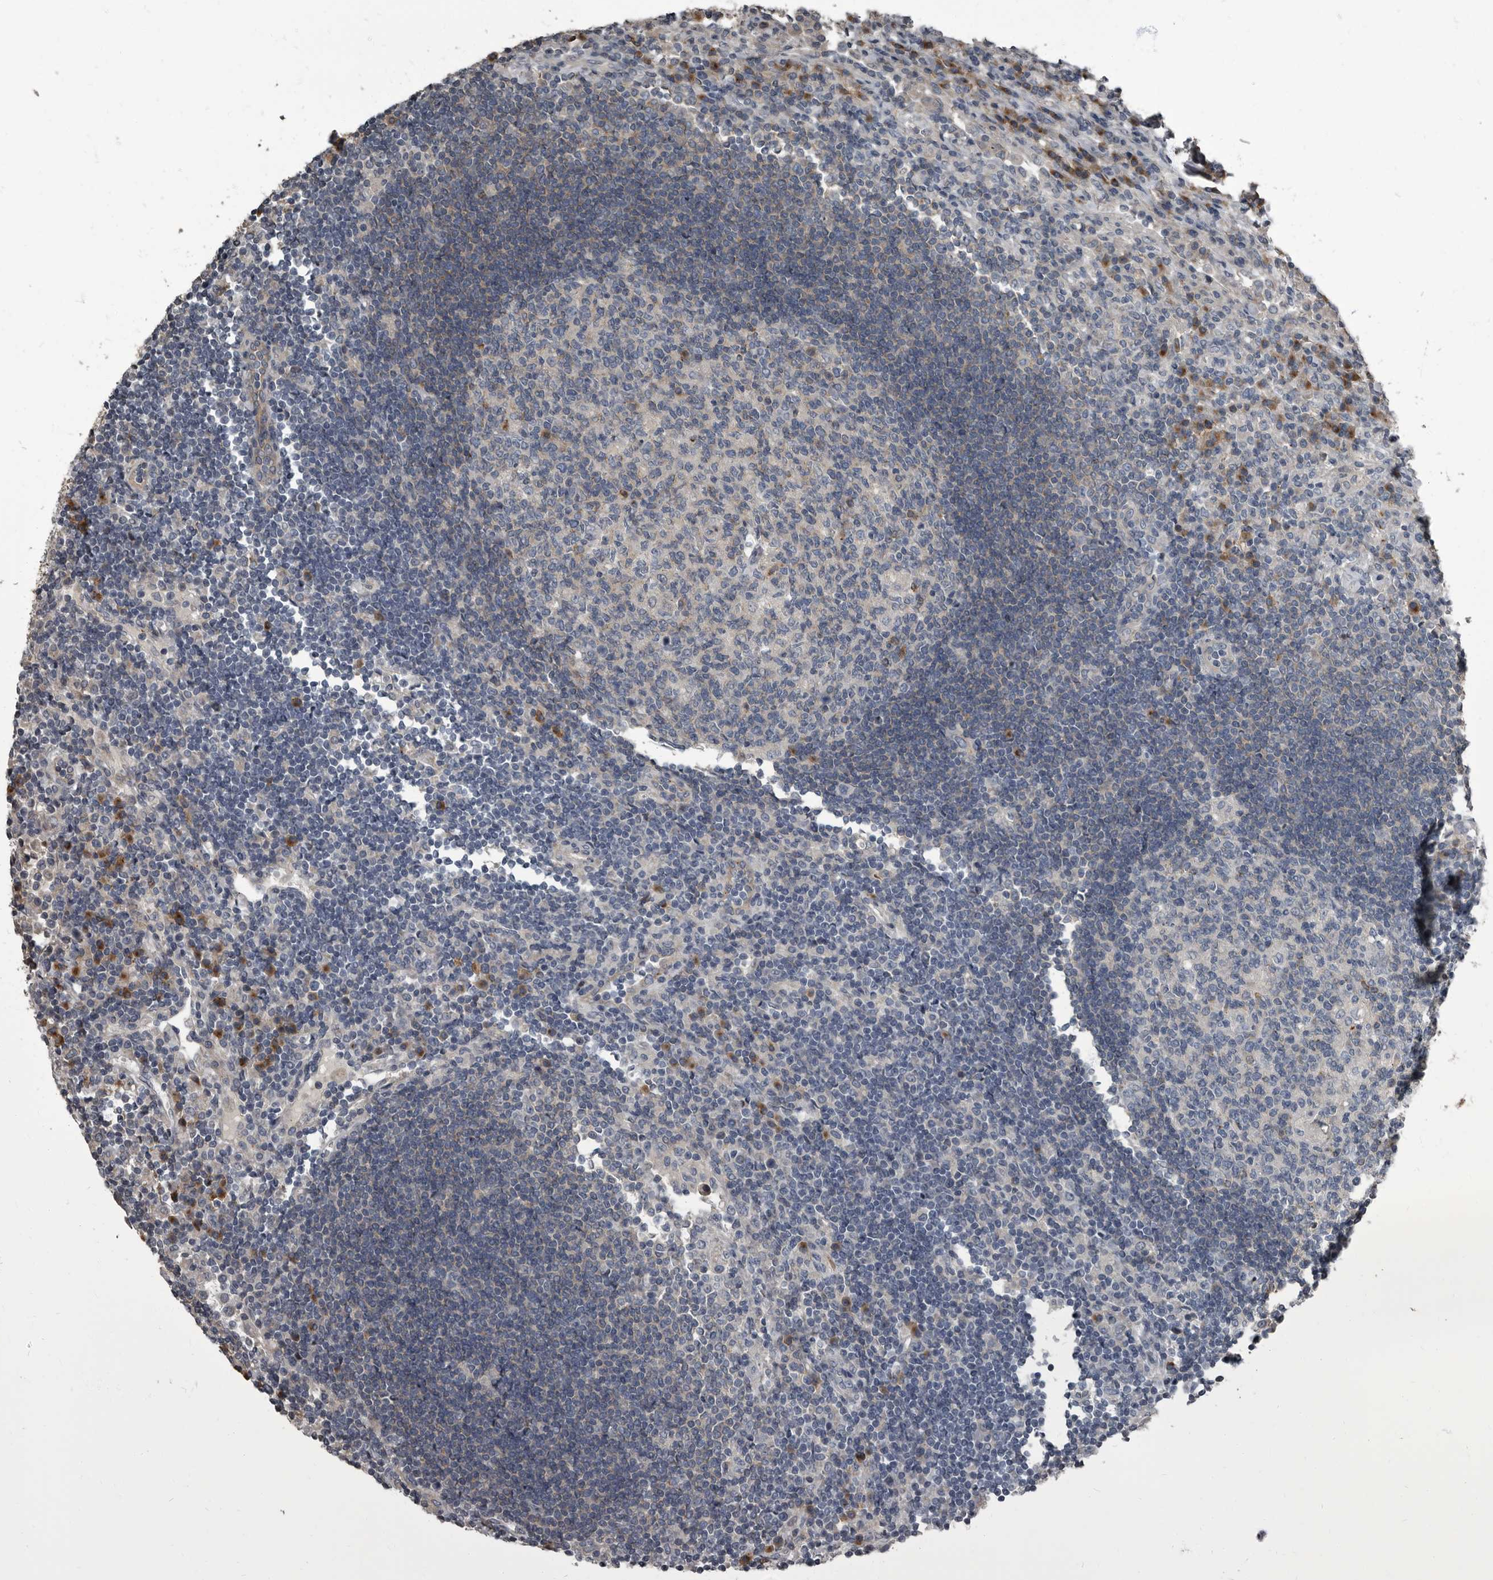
{"staining": {"intensity": "negative", "quantity": "none", "location": "none"}, "tissue": "lymph node", "cell_type": "Germinal center cells", "image_type": "normal", "snomed": [{"axis": "morphology", "description": "Normal tissue, NOS"}, {"axis": "topography", "description": "Lymph node"}], "caption": "An IHC image of benign lymph node is shown. There is no staining in germinal center cells of lymph node. (Brightfield microscopy of DAB (3,3'-diaminobenzidine) IHC at high magnification).", "gene": "TPD52L1", "patient": {"sex": "female", "age": 53}}